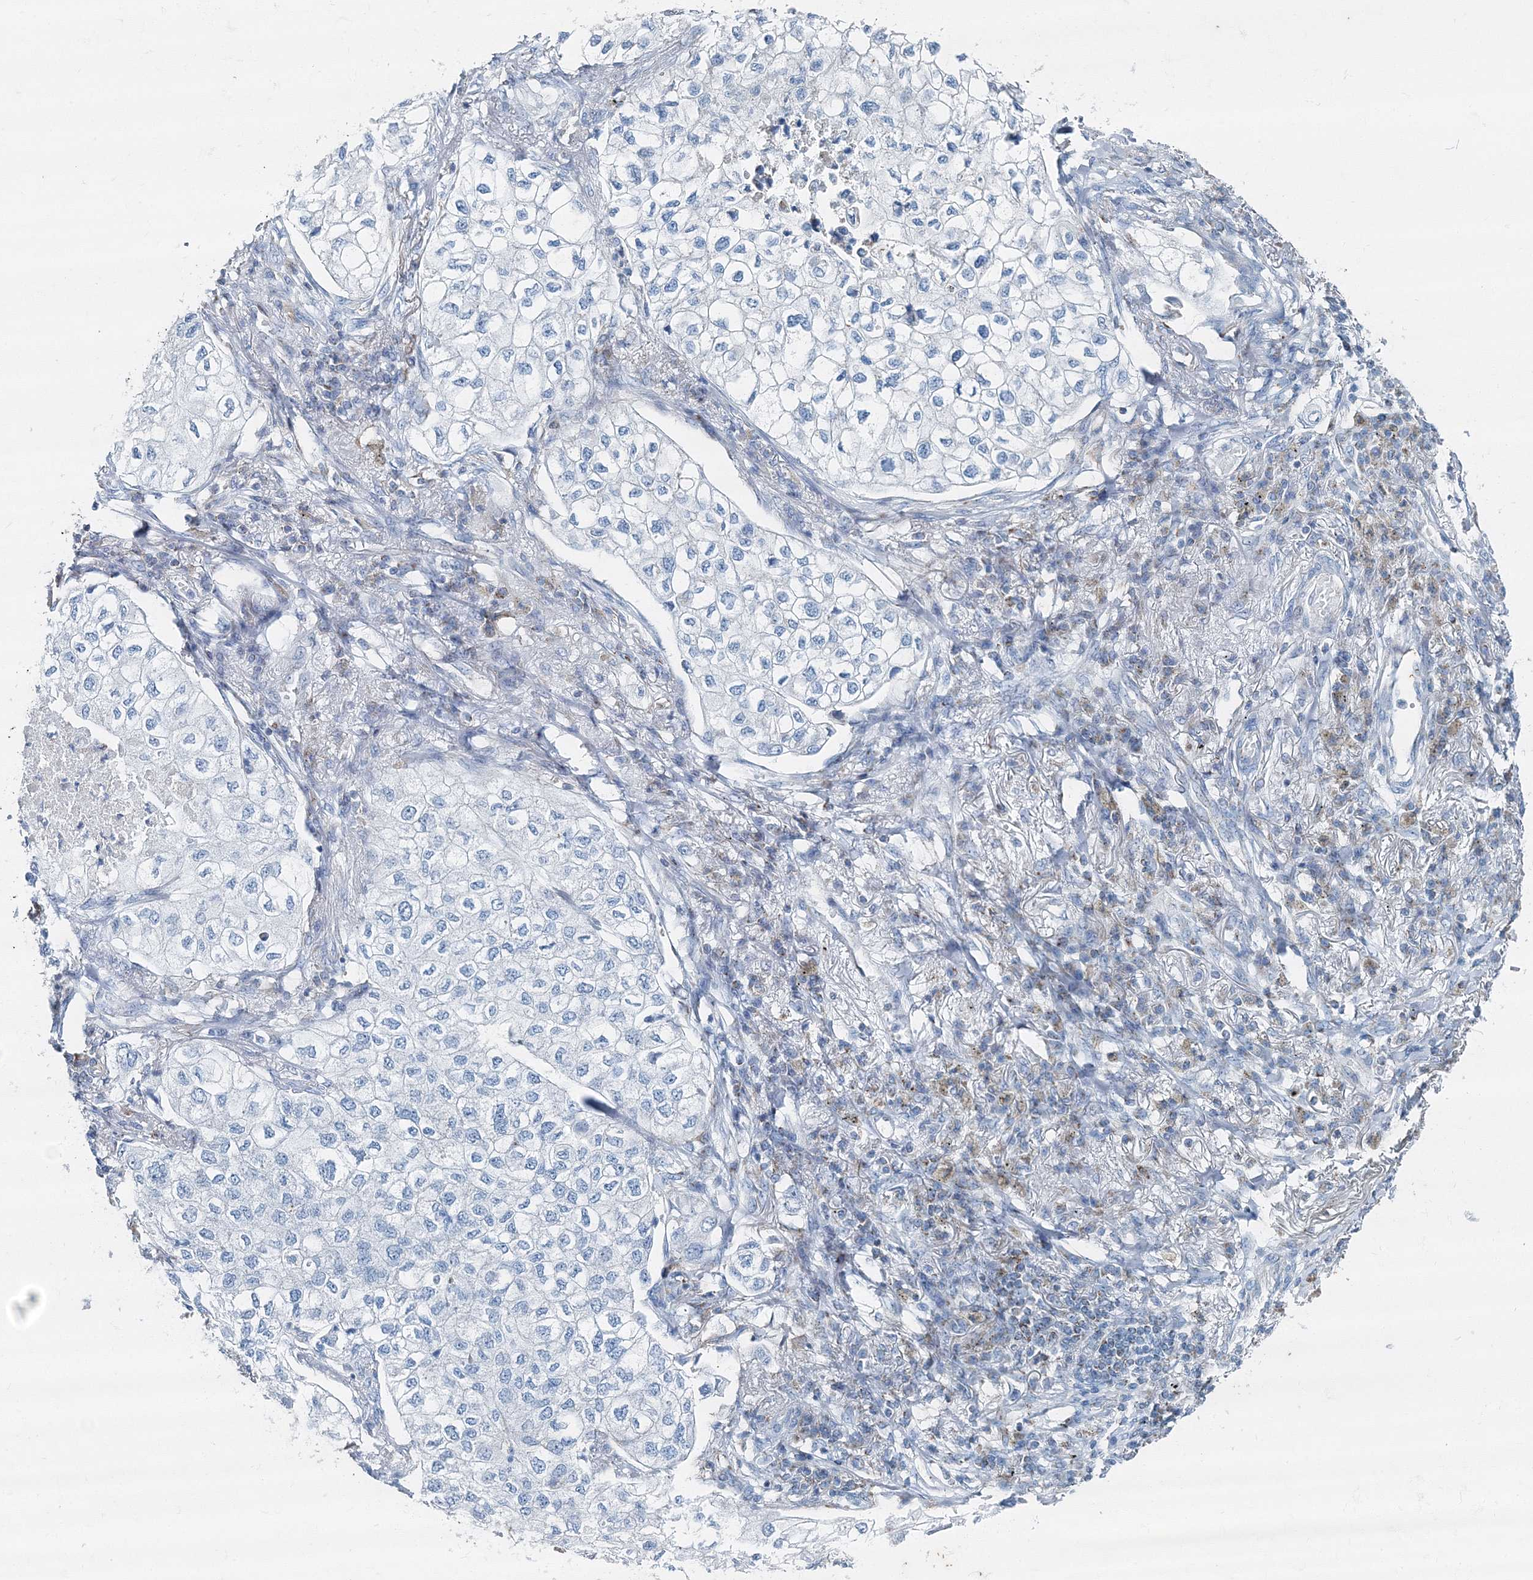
{"staining": {"intensity": "negative", "quantity": "none", "location": "none"}, "tissue": "lung cancer", "cell_type": "Tumor cells", "image_type": "cancer", "snomed": [{"axis": "morphology", "description": "Adenocarcinoma, NOS"}, {"axis": "topography", "description": "Lung"}], "caption": "Immunohistochemical staining of human adenocarcinoma (lung) reveals no significant positivity in tumor cells. (DAB IHC, high magnification).", "gene": "GABARAPL2", "patient": {"sex": "male", "age": 63}}